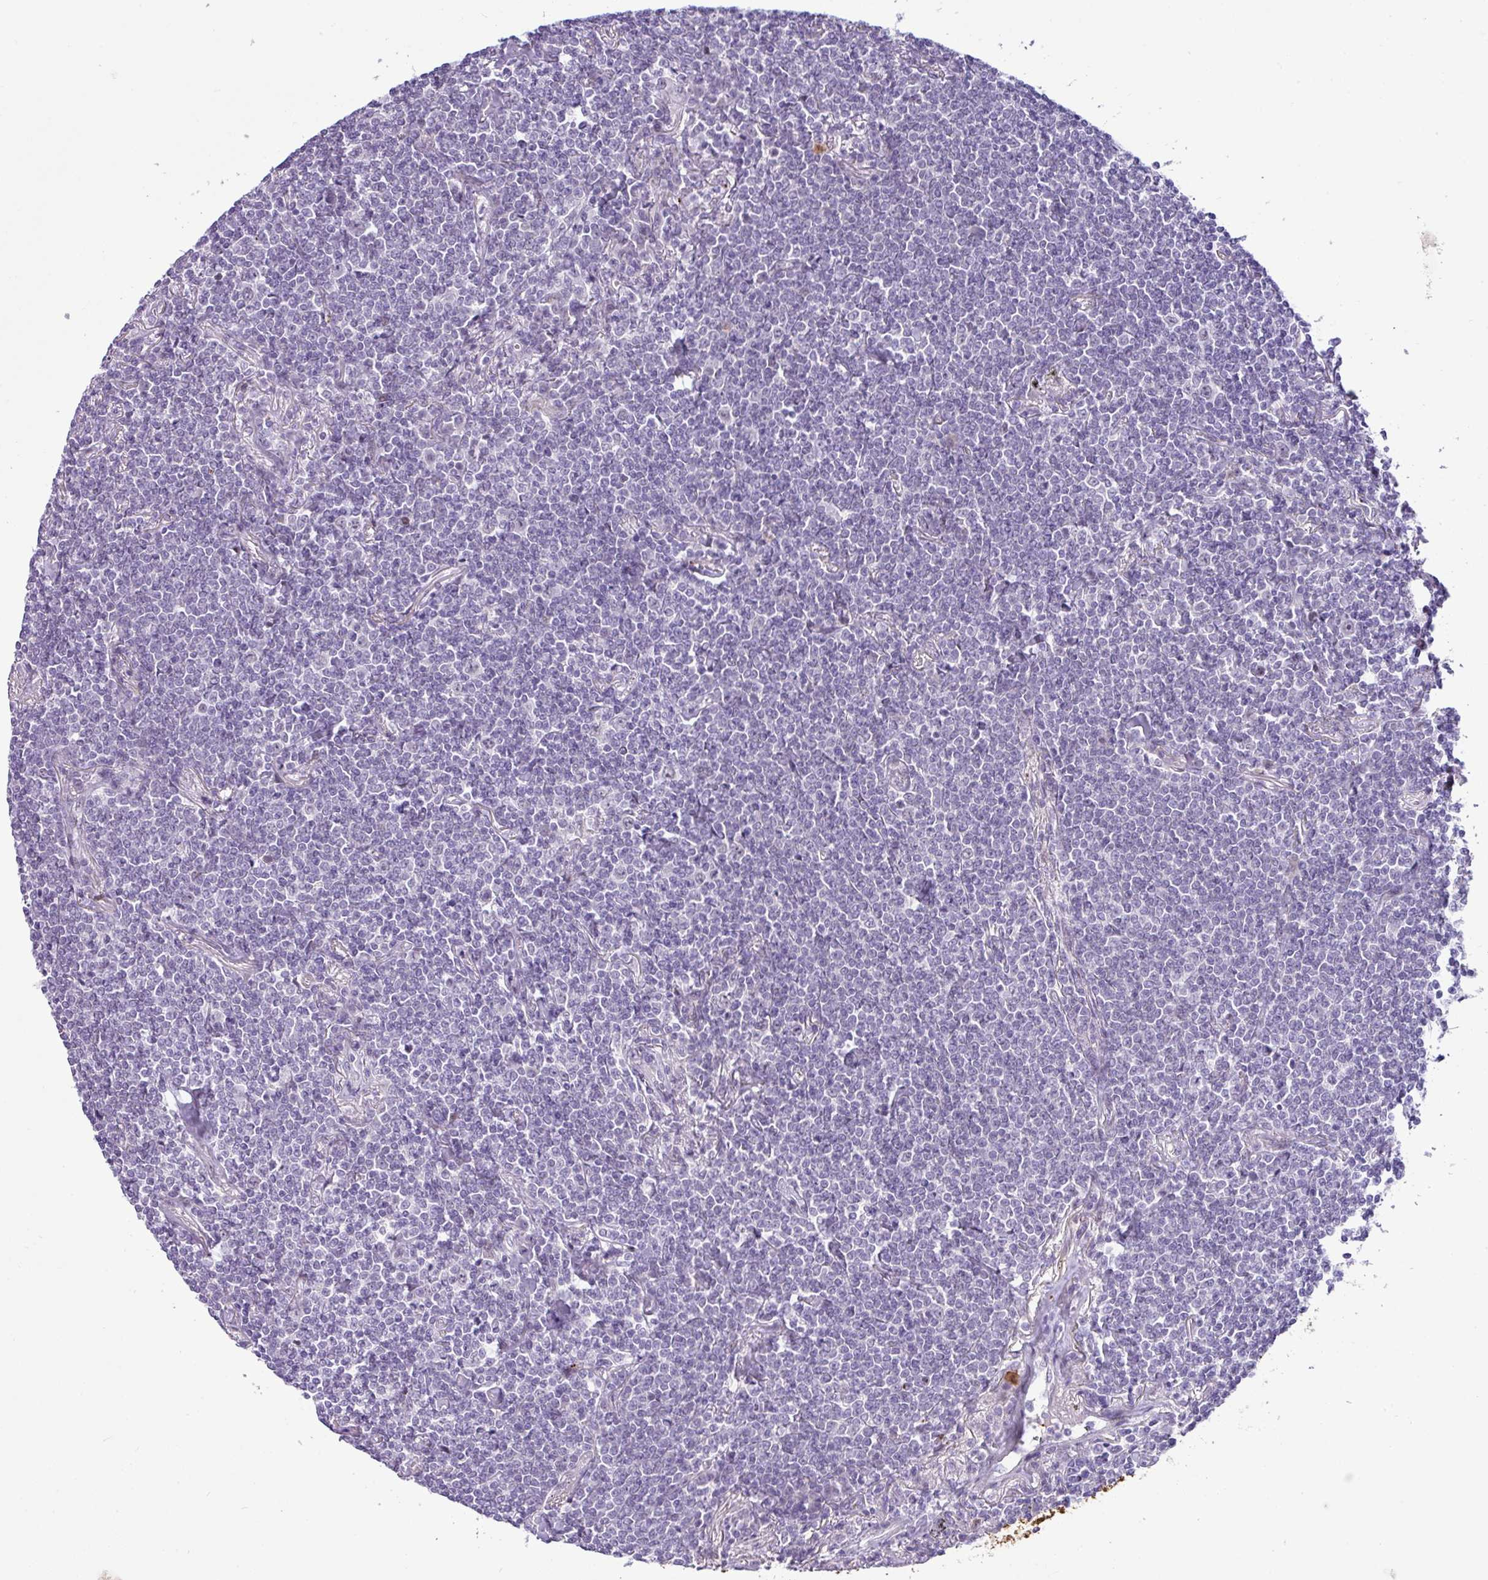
{"staining": {"intensity": "negative", "quantity": "none", "location": "none"}, "tissue": "lymphoma", "cell_type": "Tumor cells", "image_type": "cancer", "snomed": [{"axis": "morphology", "description": "Malignant lymphoma, non-Hodgkin's type, Low grade"}, {"axis": "topography", "description": "Lung"}], "caption": "High magnification brightfield microscopy of lymphoma stained with DAB (brown) and counterstained with hematoxylin (blue): tumor cells show no significant positivity. Brightfield microscopy of immunohistochemistry stained with DAB (brown) and hematoxylin (blue), captured at high magnification.", "gene": "CMTM5", "patient": {"sex": "female", "age": 71}}